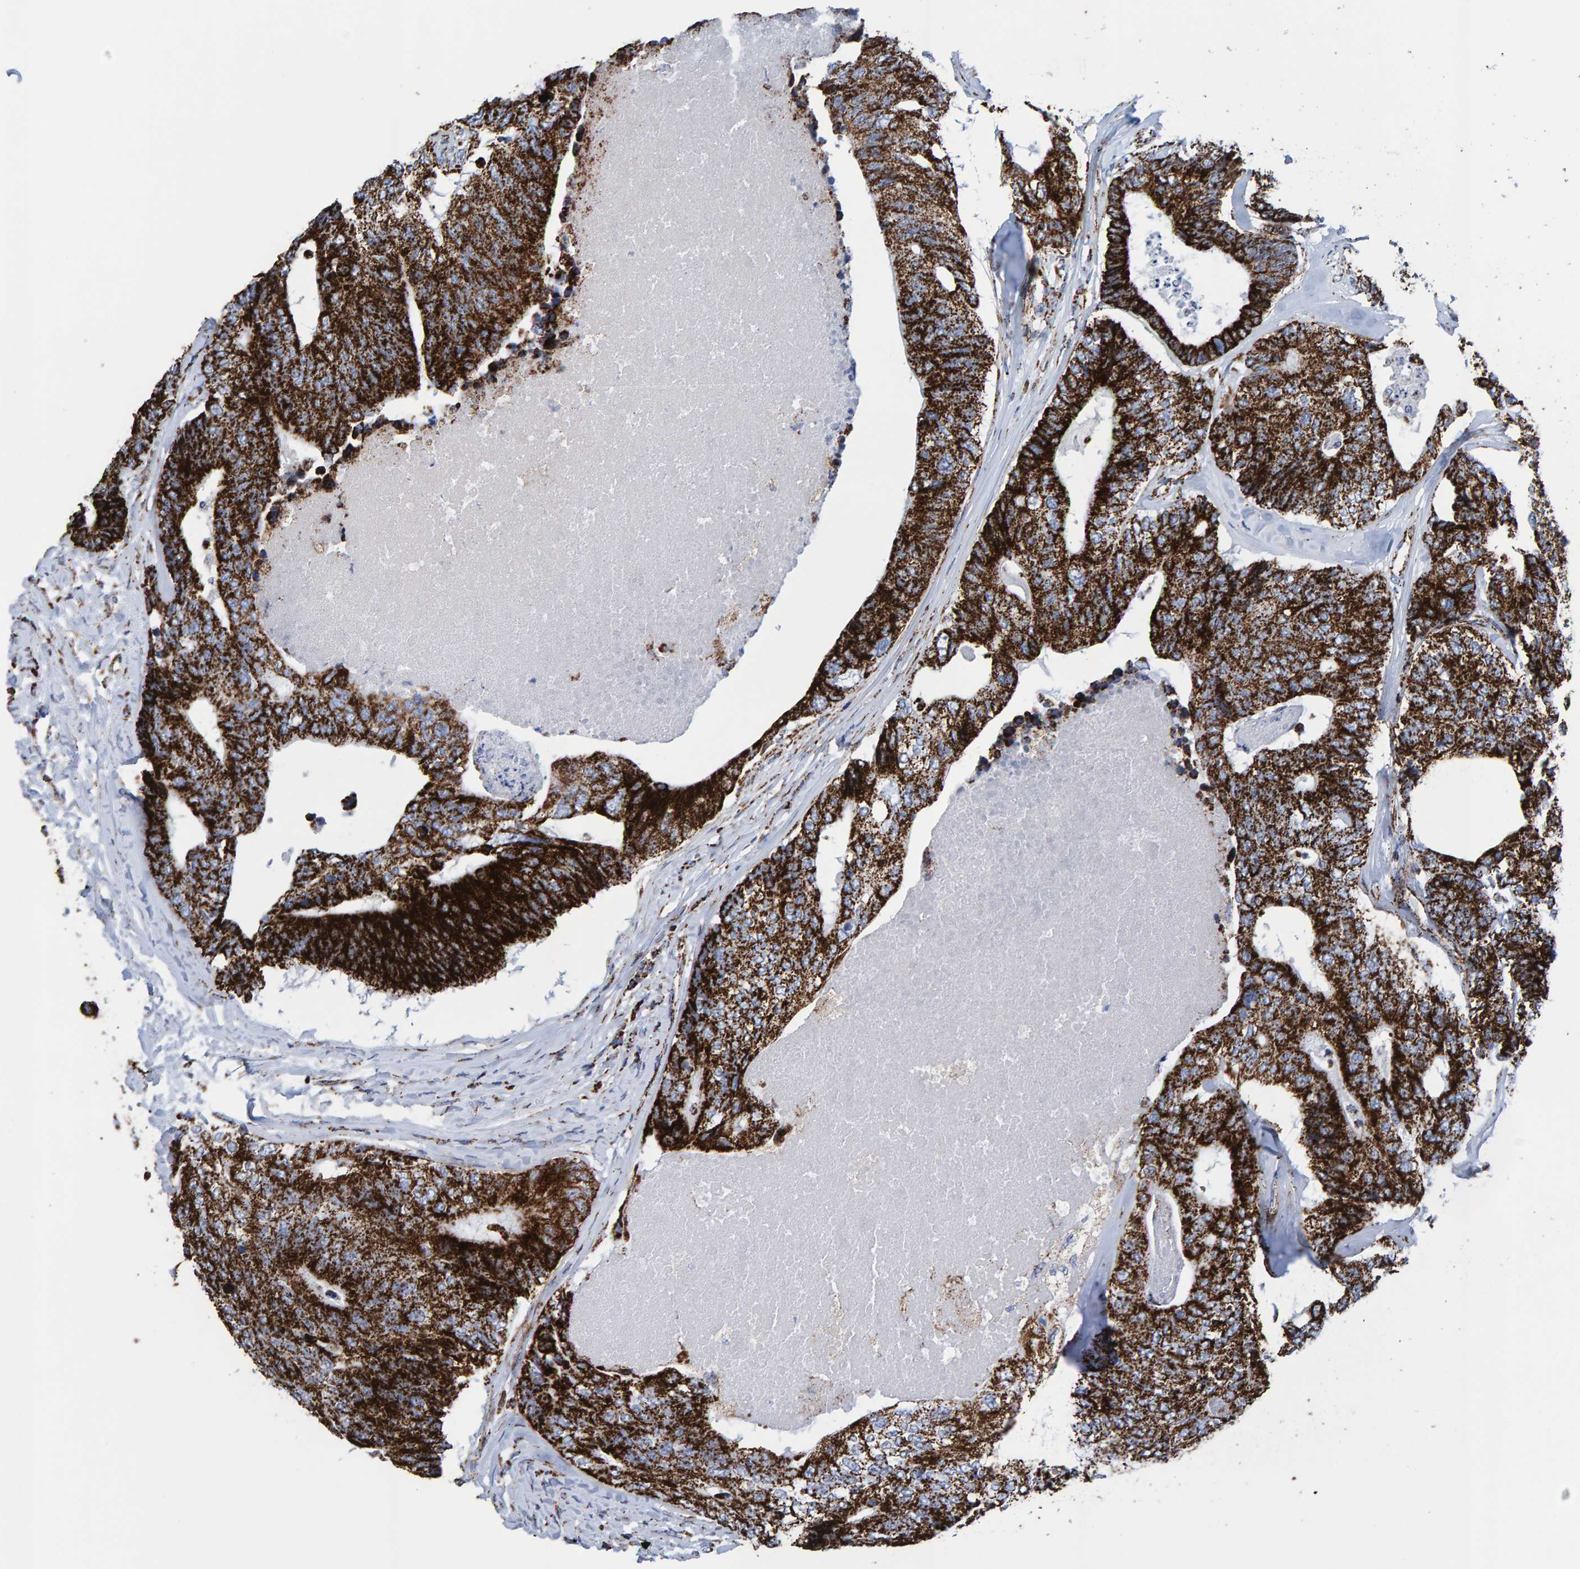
{"staining": {"intensity": "strong", "quantity": ">75%", "location": "cytoplasmic/membranous"}, "tissue": "colorectal cancer", "cell_type": "Tumor cells", "image_type": "cancer", "snomed": [{"axis": "morphology", "description": "Adenocarcinoma, NOS"}, {"axis": "topography", "description": "Colon"}], "caption": "The micrograph shows a brown stain indicating the presence of a protein in the cytoplasmic/membranous of tumor cells in colorectal cancer. (DAB IHC with brightfield microscopy, high magnification).", "gene": "ENSG00000262660", "patient": {"sex": "female", "age": 67}}